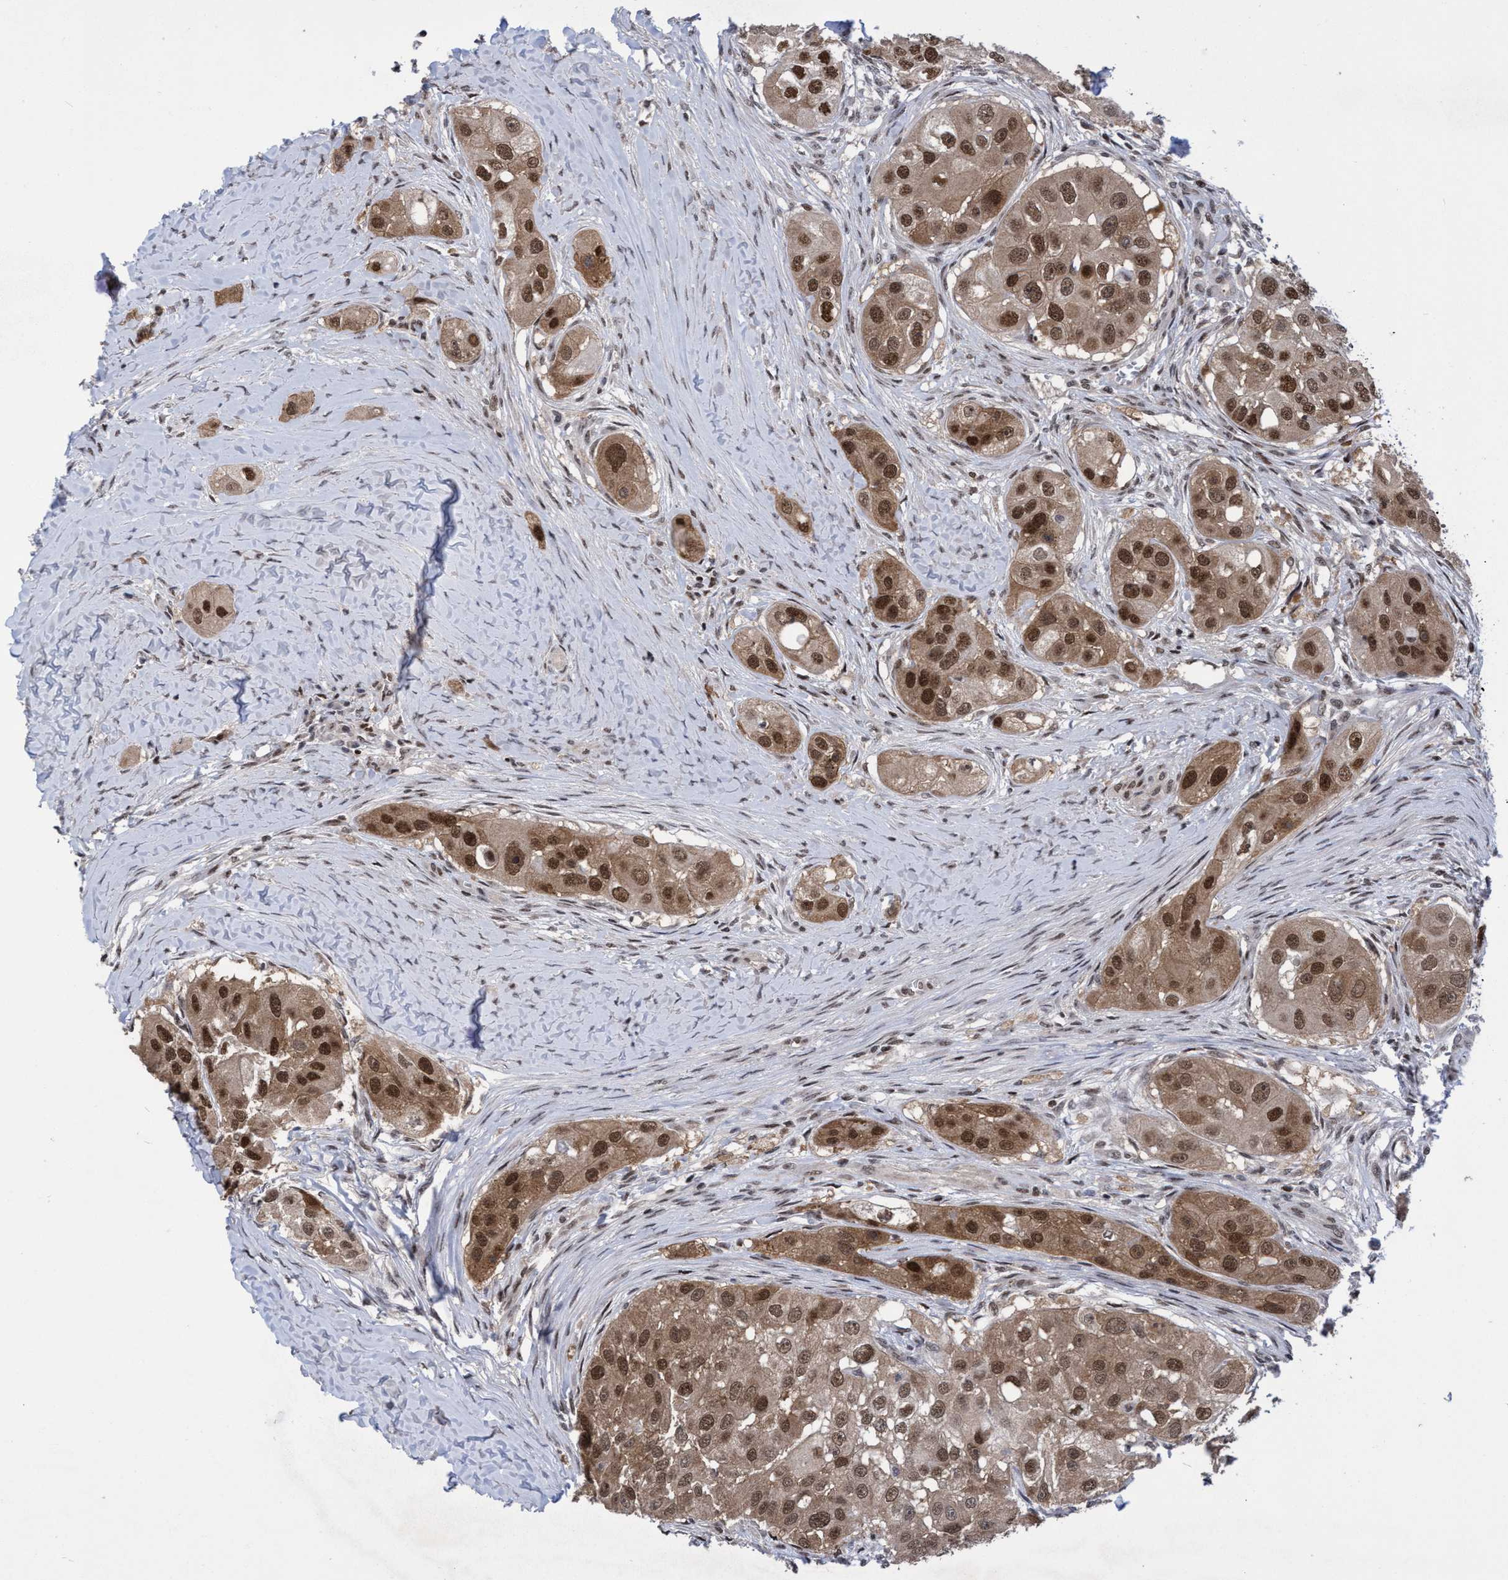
{"staining": {"intensity": "strong", "quantity": ">75%", "location": "nuclear"}, "tissue": "head and neck cancer", "cell_type": "Tumor cells", "image_type": "cancer", "snomed": [{"axis": "morphology", "description": "Normal tissue, NOS"}, {"axis": "morphology", "description": "Squamous cell carcinoma, NOS"}, {"axis": "topography", "description": "Skeletal muscle"}, {"axis": "topography", "description": "Head-Neck"}], "caption": "This is a micrograph of immunohistochemistry (IHC) staining of head and neck cancer (squamous cell carcinoma), which shows strong positivity in the nuclear of tumor cells.", "gene": "C9orf78", "patient": {"sex": "male", "age": 51}}